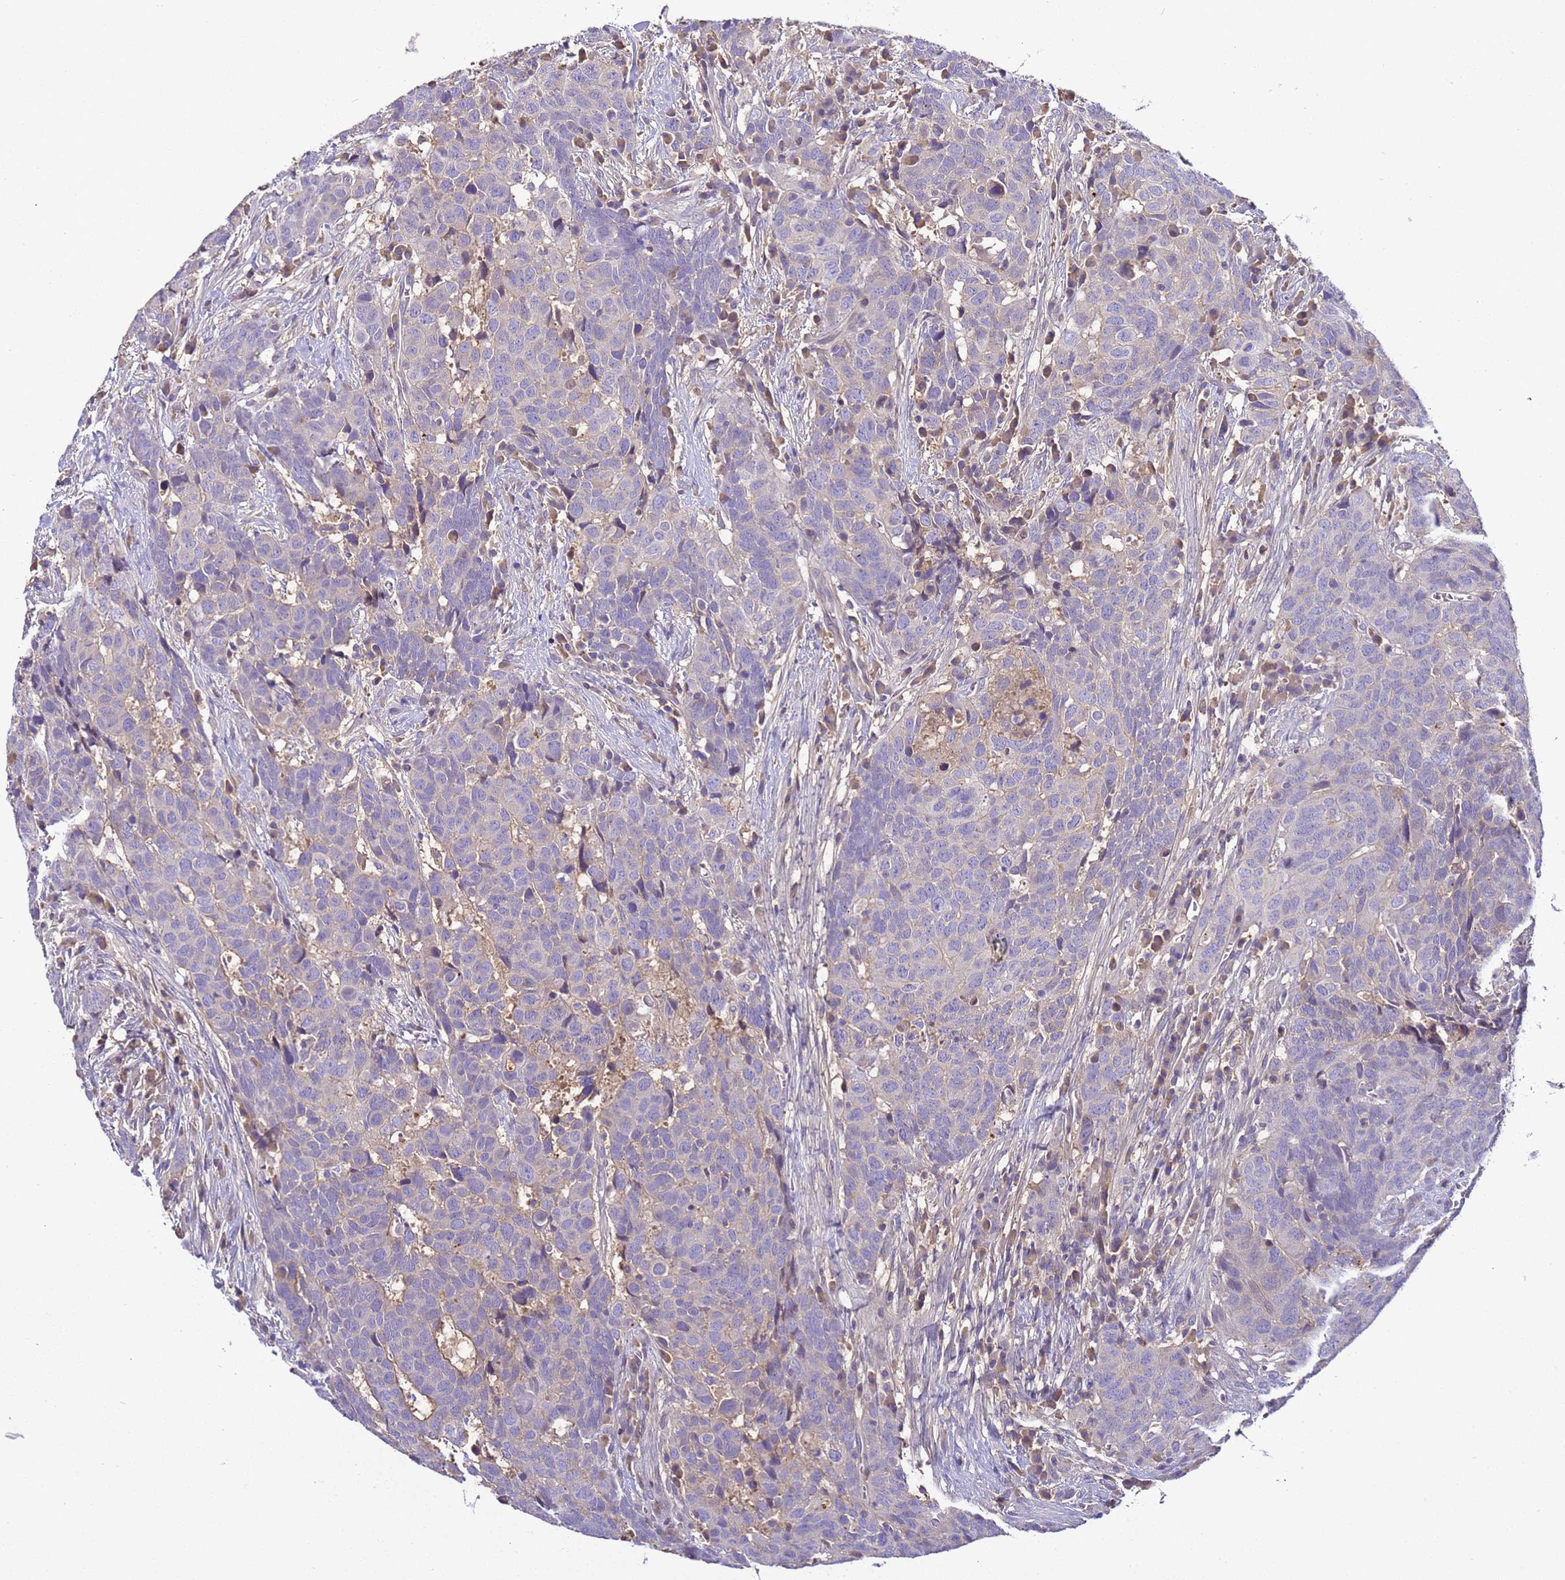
{"staining": {"intensity": "negative", "quantity": "none", "location": "none"}, "tissue": "head and neck cancer", "cell_type": "Tumor cells", "image_type": "cancer", "snomed": [{"axis": "morphology", "description": "Squamous cell carcinoma, NOS"}, {"axis": "topography", "description": "Head-Neck"}], "caption": "High magnification brightfield microscopy of head and neck squamous cell carcinoma stained with DAB (brown) and counterstained with hematoxylin (blue): tumor cells show no significant expression.", "gene": "TBCD", "patient": {"sex": "male", "age": 66}}